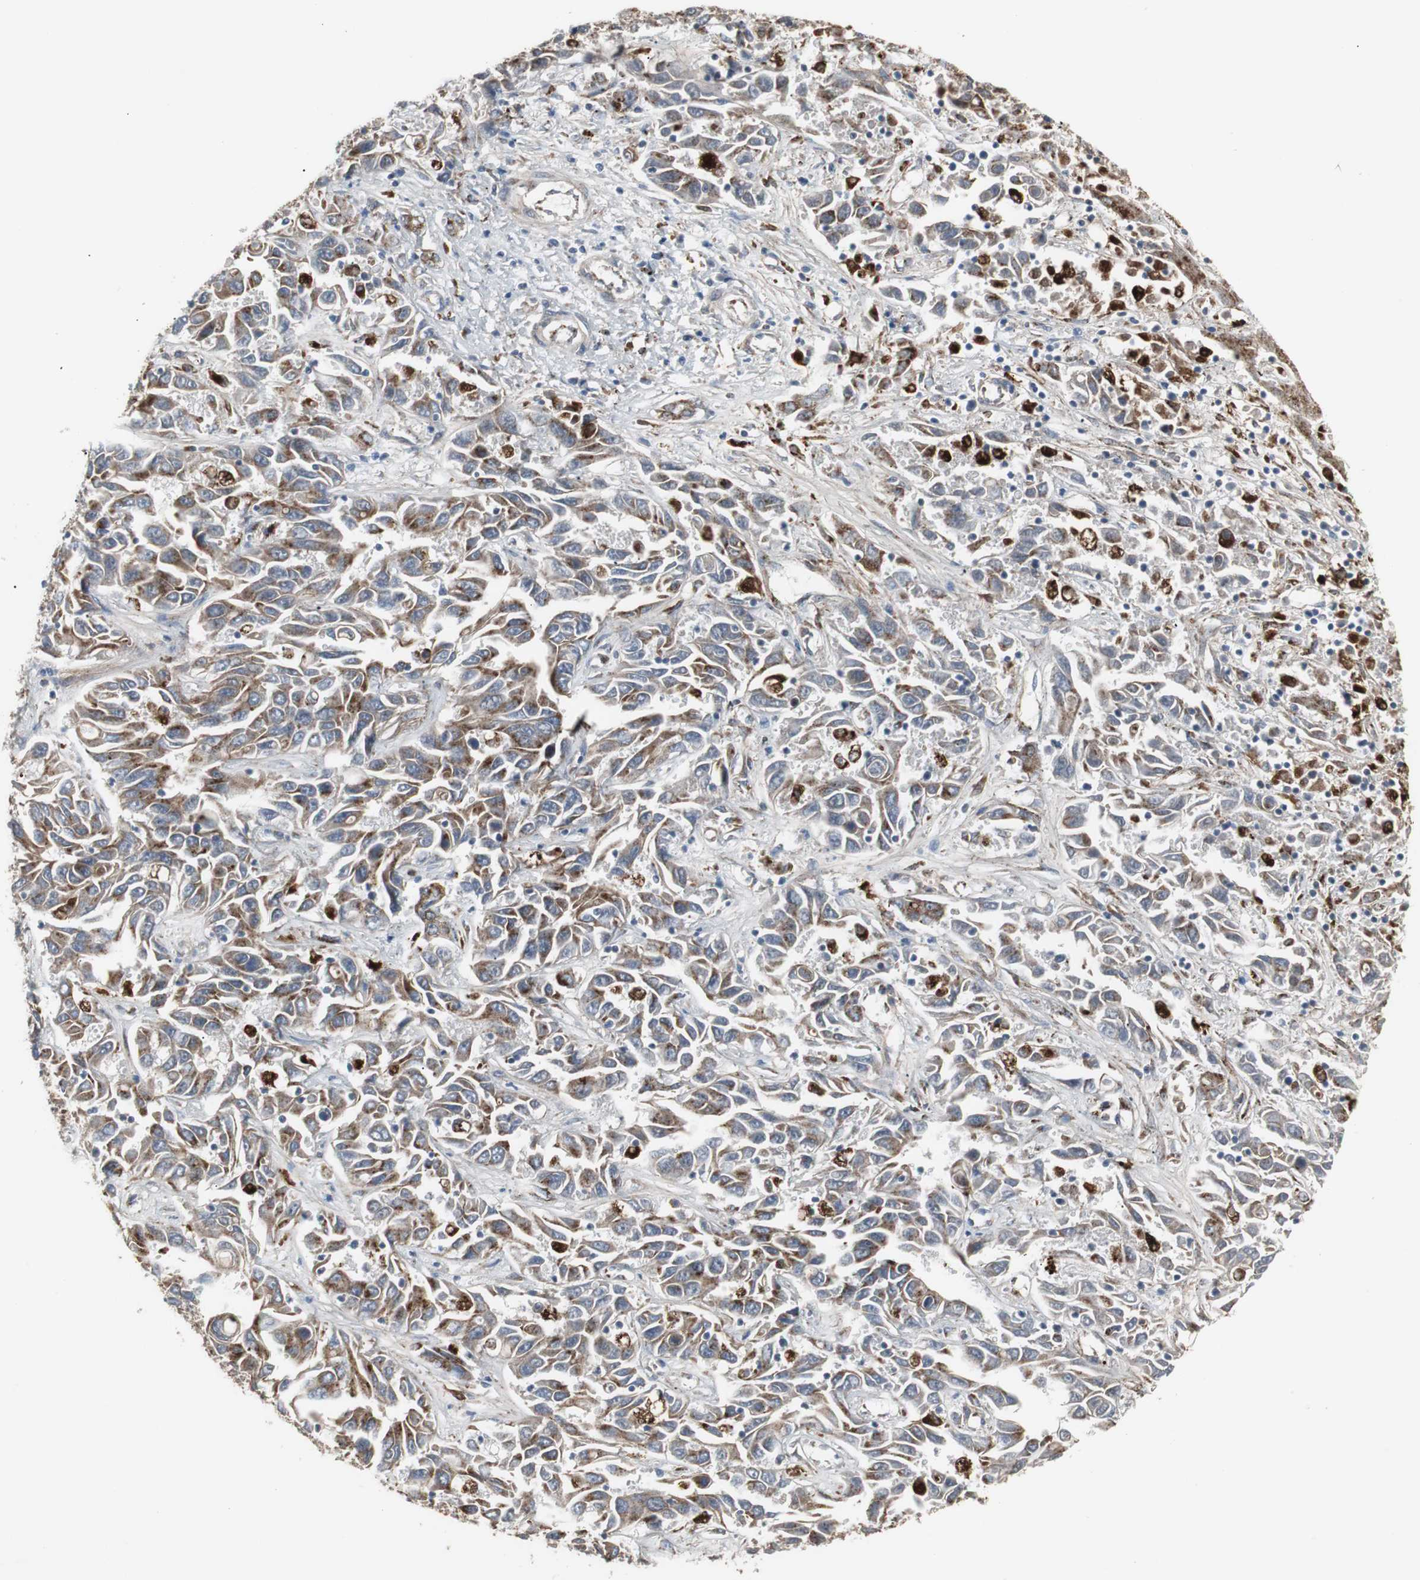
{"staining": {"intensity": "strong", "quantity": ">75%", "location": "cytoplasmic/membranous"}, "tissue": "liver cancer", "cell_type": "Tumor cells", "image_type": "cancer", "snomed": [{"axis": "morphology", "description": "Cholangiocarcinoma"}, {"axis": "topography", "description": "Liver"}], "caption": "An immunohistochemistry (IHC) micrograph of tumor tissue is shown. Protein staining in brown shows strong cytoplasmic/membranous positivity in liver cholangiocarcinoma within tumor cells.", "gene": "GBA1", "patient": {"sex": "female", "age": 52}}